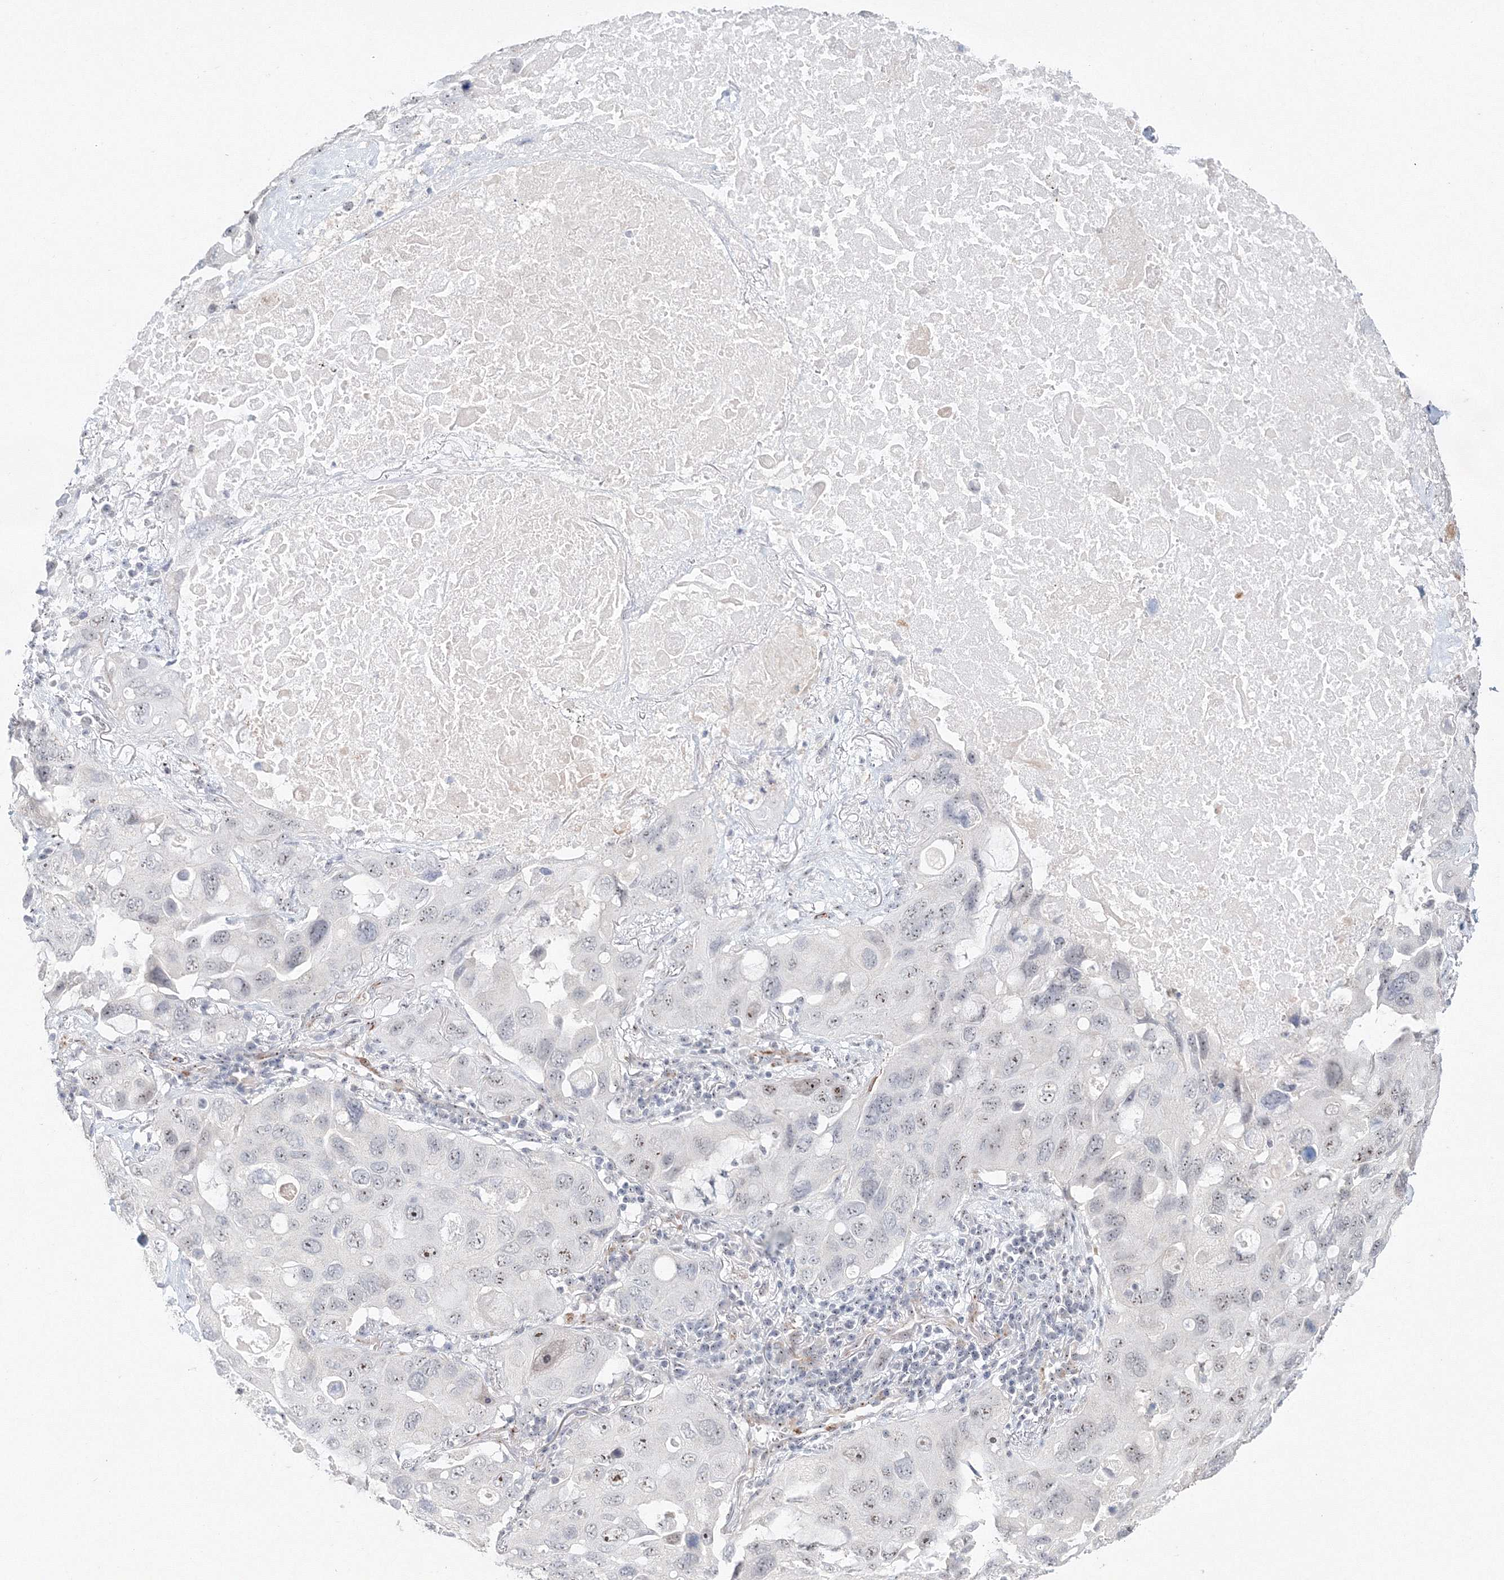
{"staining": {"intensity": "moderate", "quantity": "<25%", "location": "nuclear"}, "tissue": "lung cancer", "cell_type": "Tumor cells", "image_type": "cancer", "snomed": [{"axis": "morphology", "description": "Squamous cell carcinoma, NOS"}, {"axis": "topography", "description": "Lung"}], "caption": "Immunohistochemistry (IHC) of lung squamous cell carcinoma demonstrates low levels of moderate nuclear expression in about <25% of tumor cells.", "gene": "SIRT7", "patient": {"sex": "female", "age": 73}}